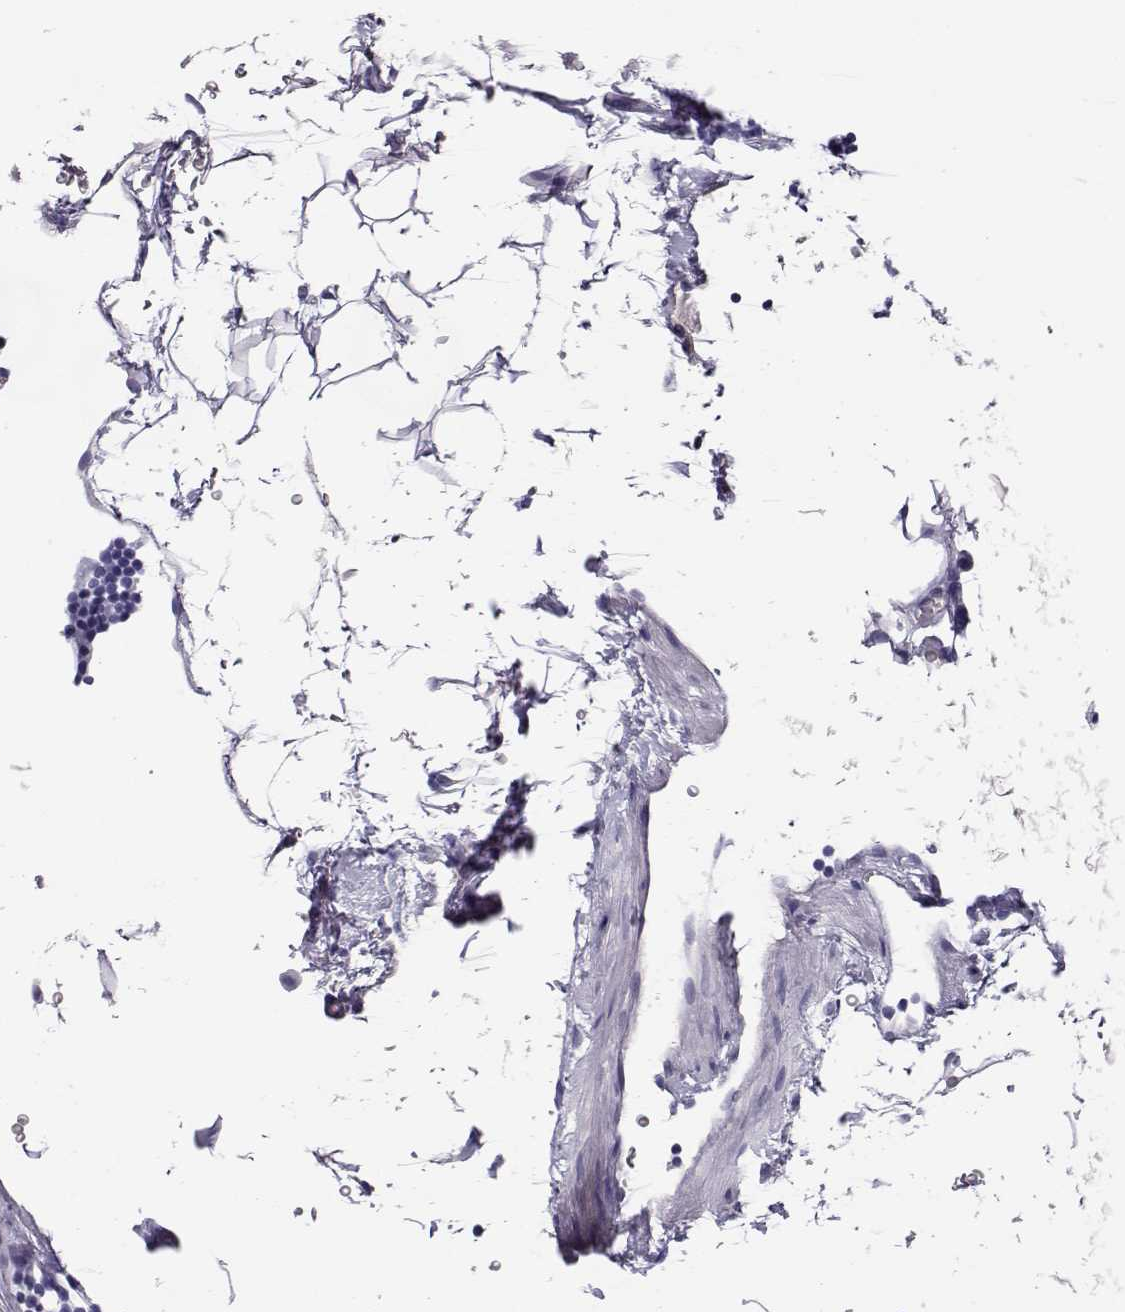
{"staining": {"intensity": "negative", "quantity": "none", "location": "none"}, "tissue": "lymphoma", "cell_type": "Tumor cells", "image_type": "cancer", "snomed": [{"axis": "morphology", "description": "Malignant lymphoma, non-Hodgkin's type, Low grade"}, {"axis": "topography", "description": "Lymph node"}], "caption": "This photomicrograph is of lymphoma stained with IHC to label a protein in brown with the nuclei are counter-stained blue. There is no expression in tumor cells.", "gene": "GPR26", "patient": {"sex": "male", "age": 81}}